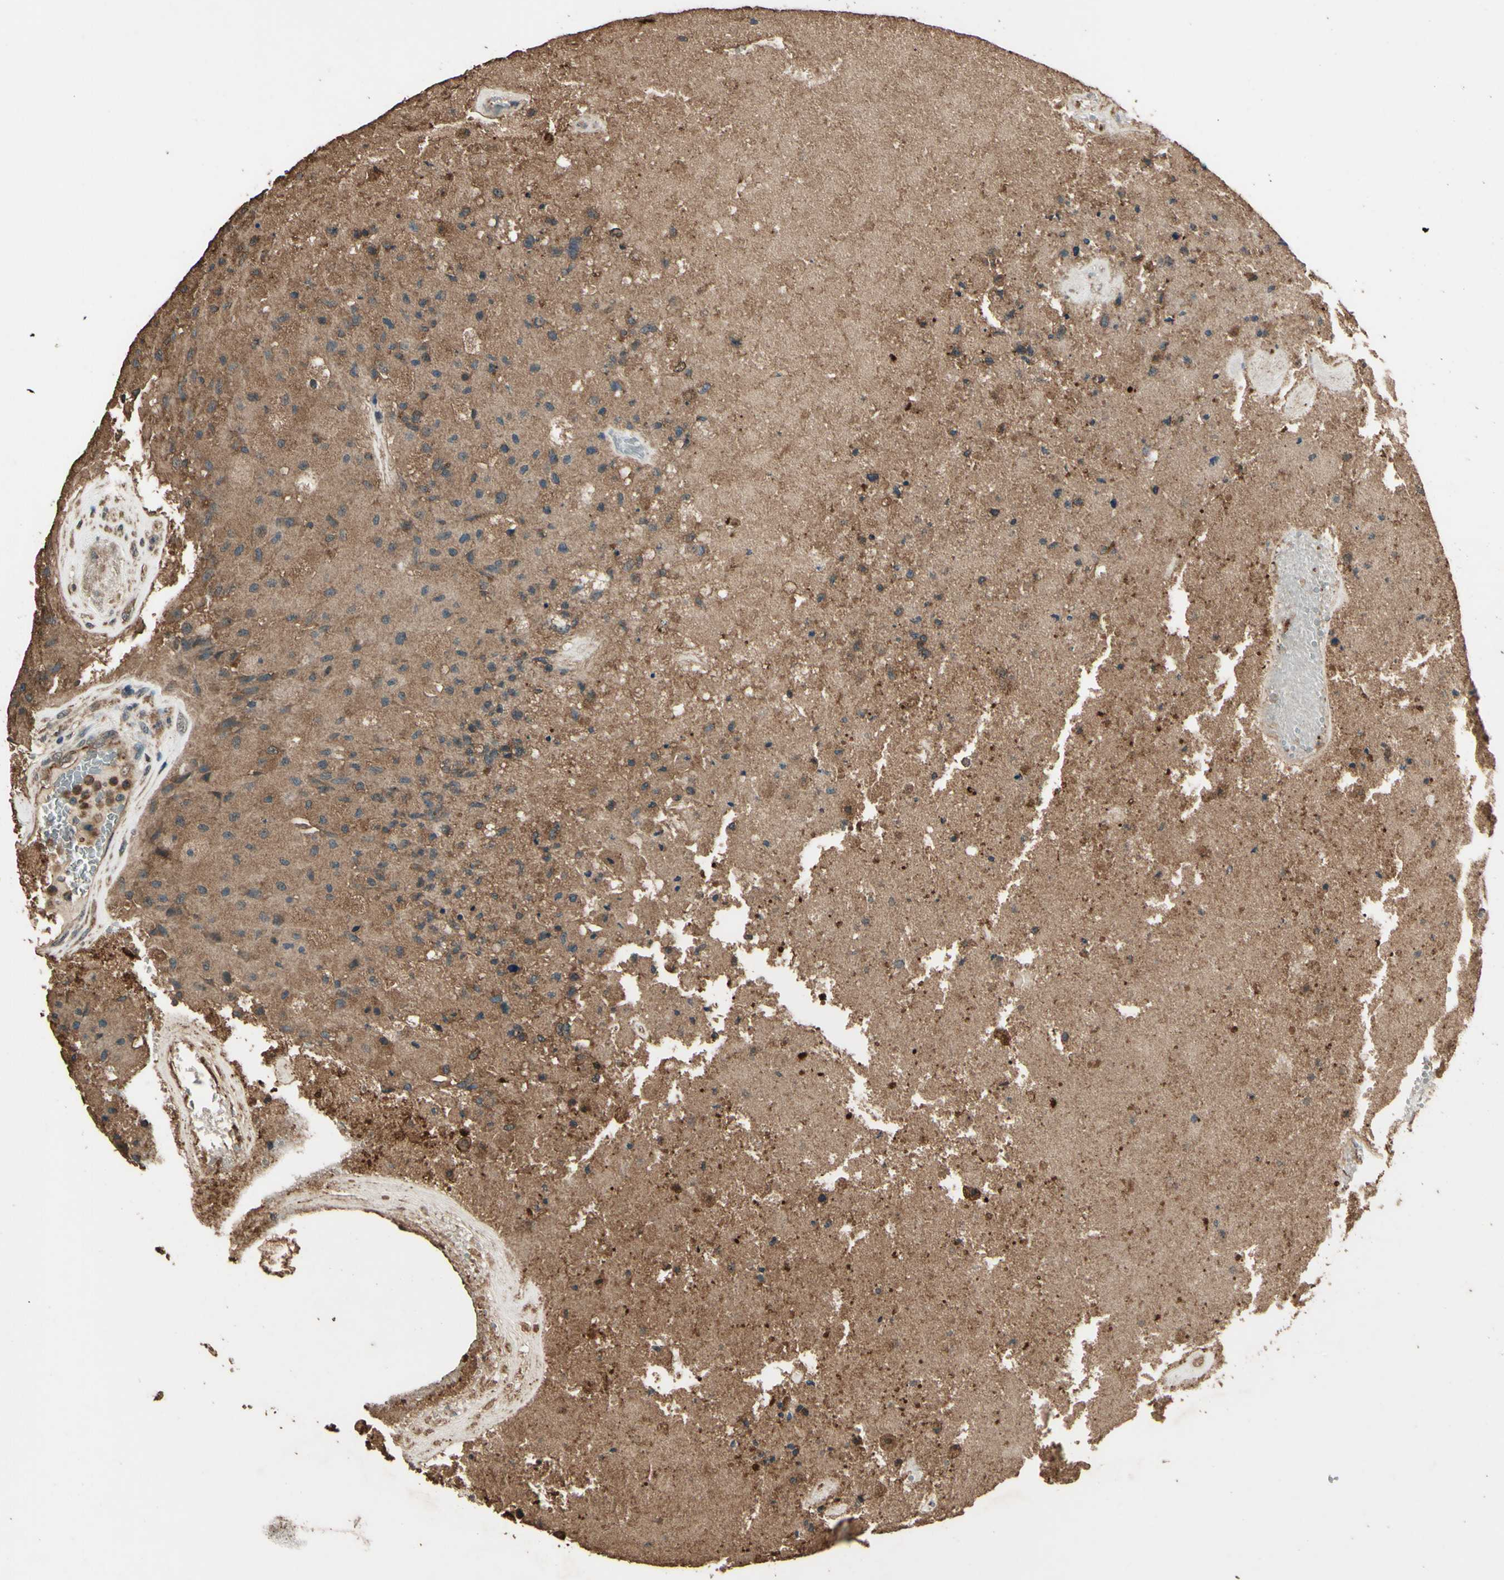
{"staining": {"intensity": "weak", "quantity": ">75%", "location": "cytoplasmic/membranous"}, "tissue": "glioma", "cell_type": "Tumor cells", "image_type": "cancer", "snomed": [{"axis": "morphology", "description": "Normal tissue, NOS"}, {"axis": "morphology", "description": "Glioma, malignant, High grade"}, {"axis": "topography", "description": "Cerebral cortex"}], "caption": "Immunohistochemical staining of human glioma displays low levels of weak cytoplasmic/membranous protein positivity in approximately >75% of tumor cells.", "gene": "TSPO", "patient": {"sex": "male", "age": 77}}